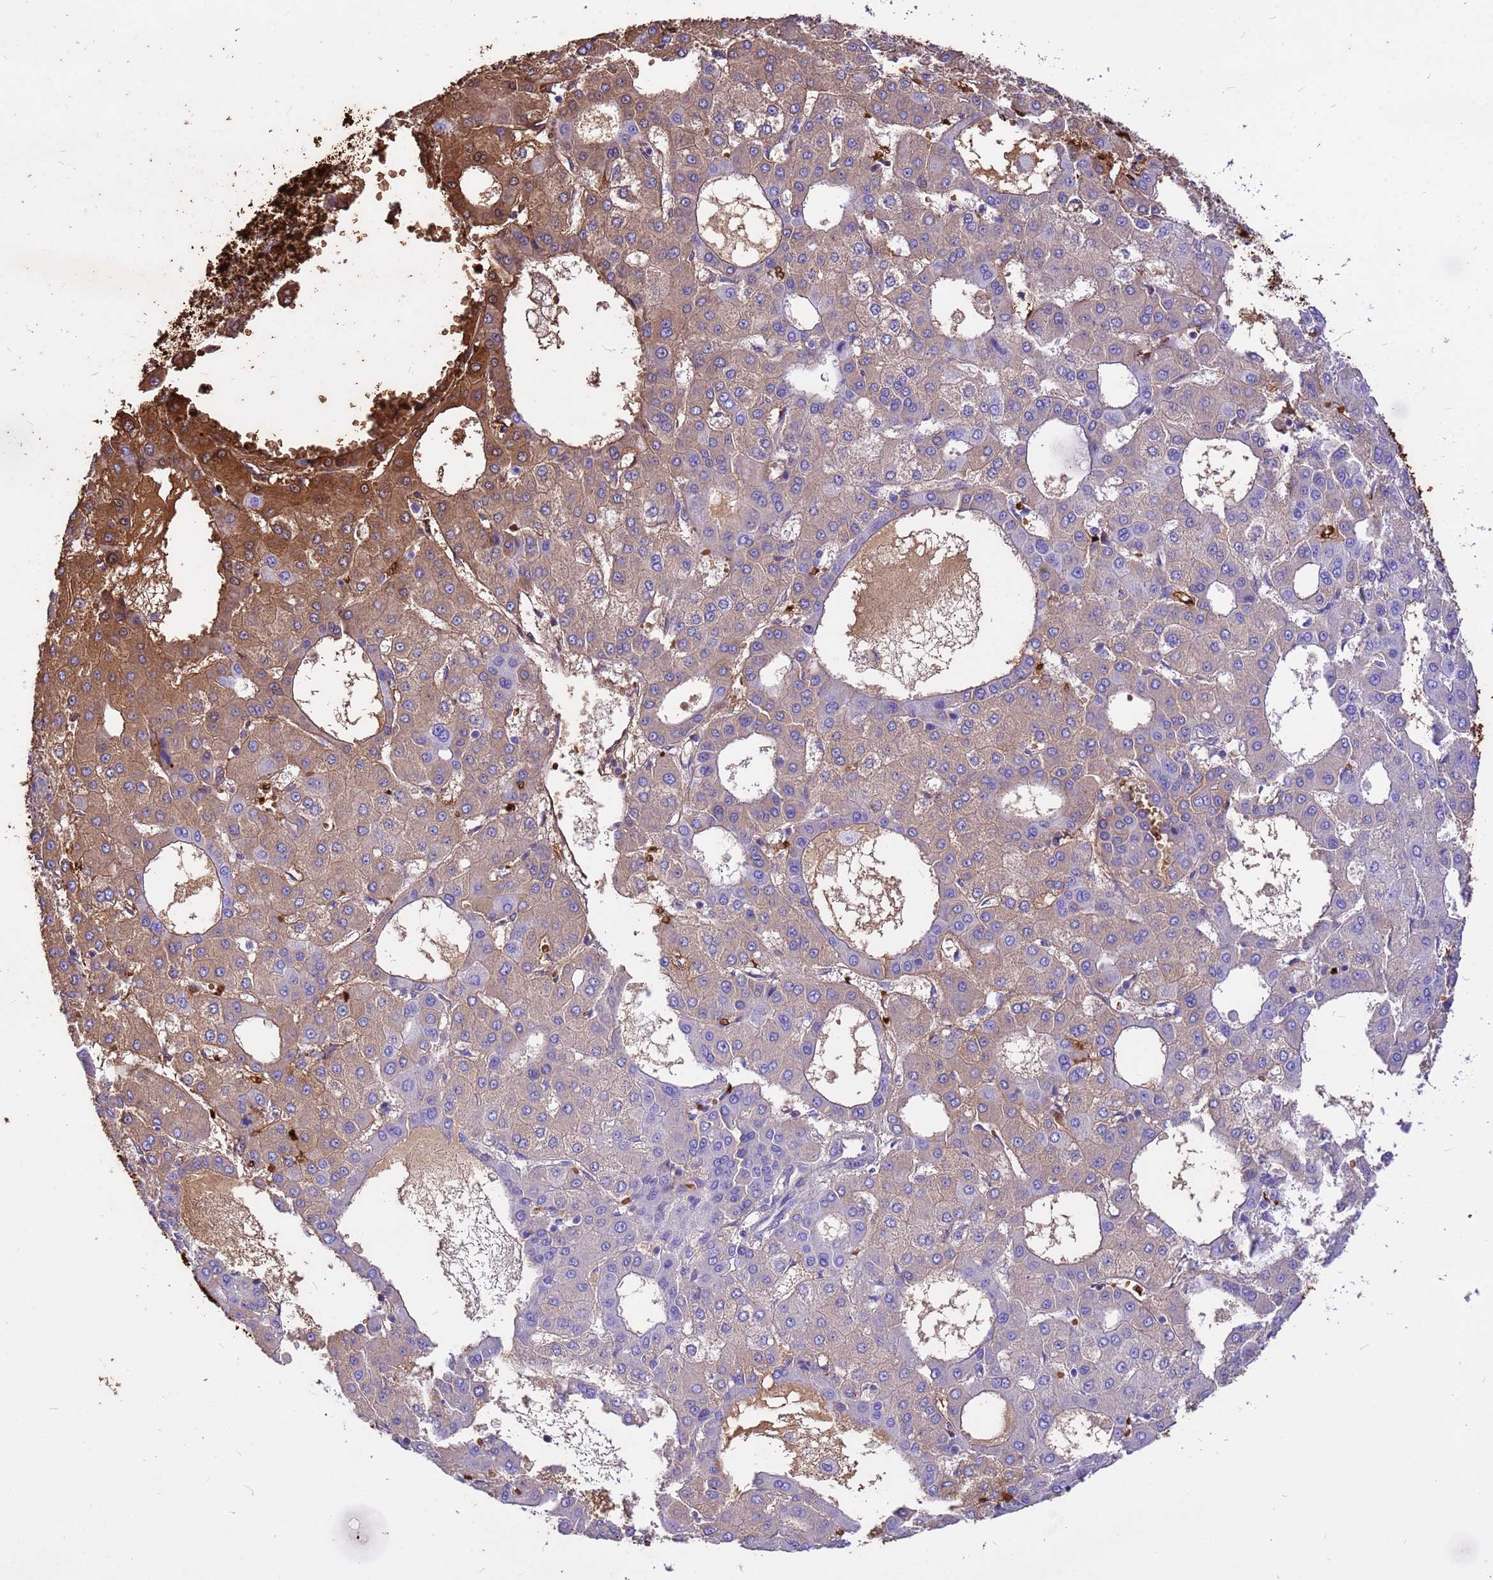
{"staining": {"intensity": "moderate", "quantity": "<25%", "location": "cytoplasmic/membranous"}, "tissue": "liver cancer", "cell_type": "Tumor cells", "image_type": "cancer", "snomed": [{"axis": "morphology", "description": "Carcinoma, Hepatocellular, NOS"}, {"axis": "topography", "description": "Liver"}], "caption": "High-magnification brightfield microscopy of liver cancer (hepatocellular carcinoma) stained with DAB (brown) and counterstained with hematoxylin (blue). tumor cells exhibit moderate cytoplasmic/membranous expression is identified in about<25% of cells.", "gene": "HBA2", "patient": {"sex": "male", "age": 47}}